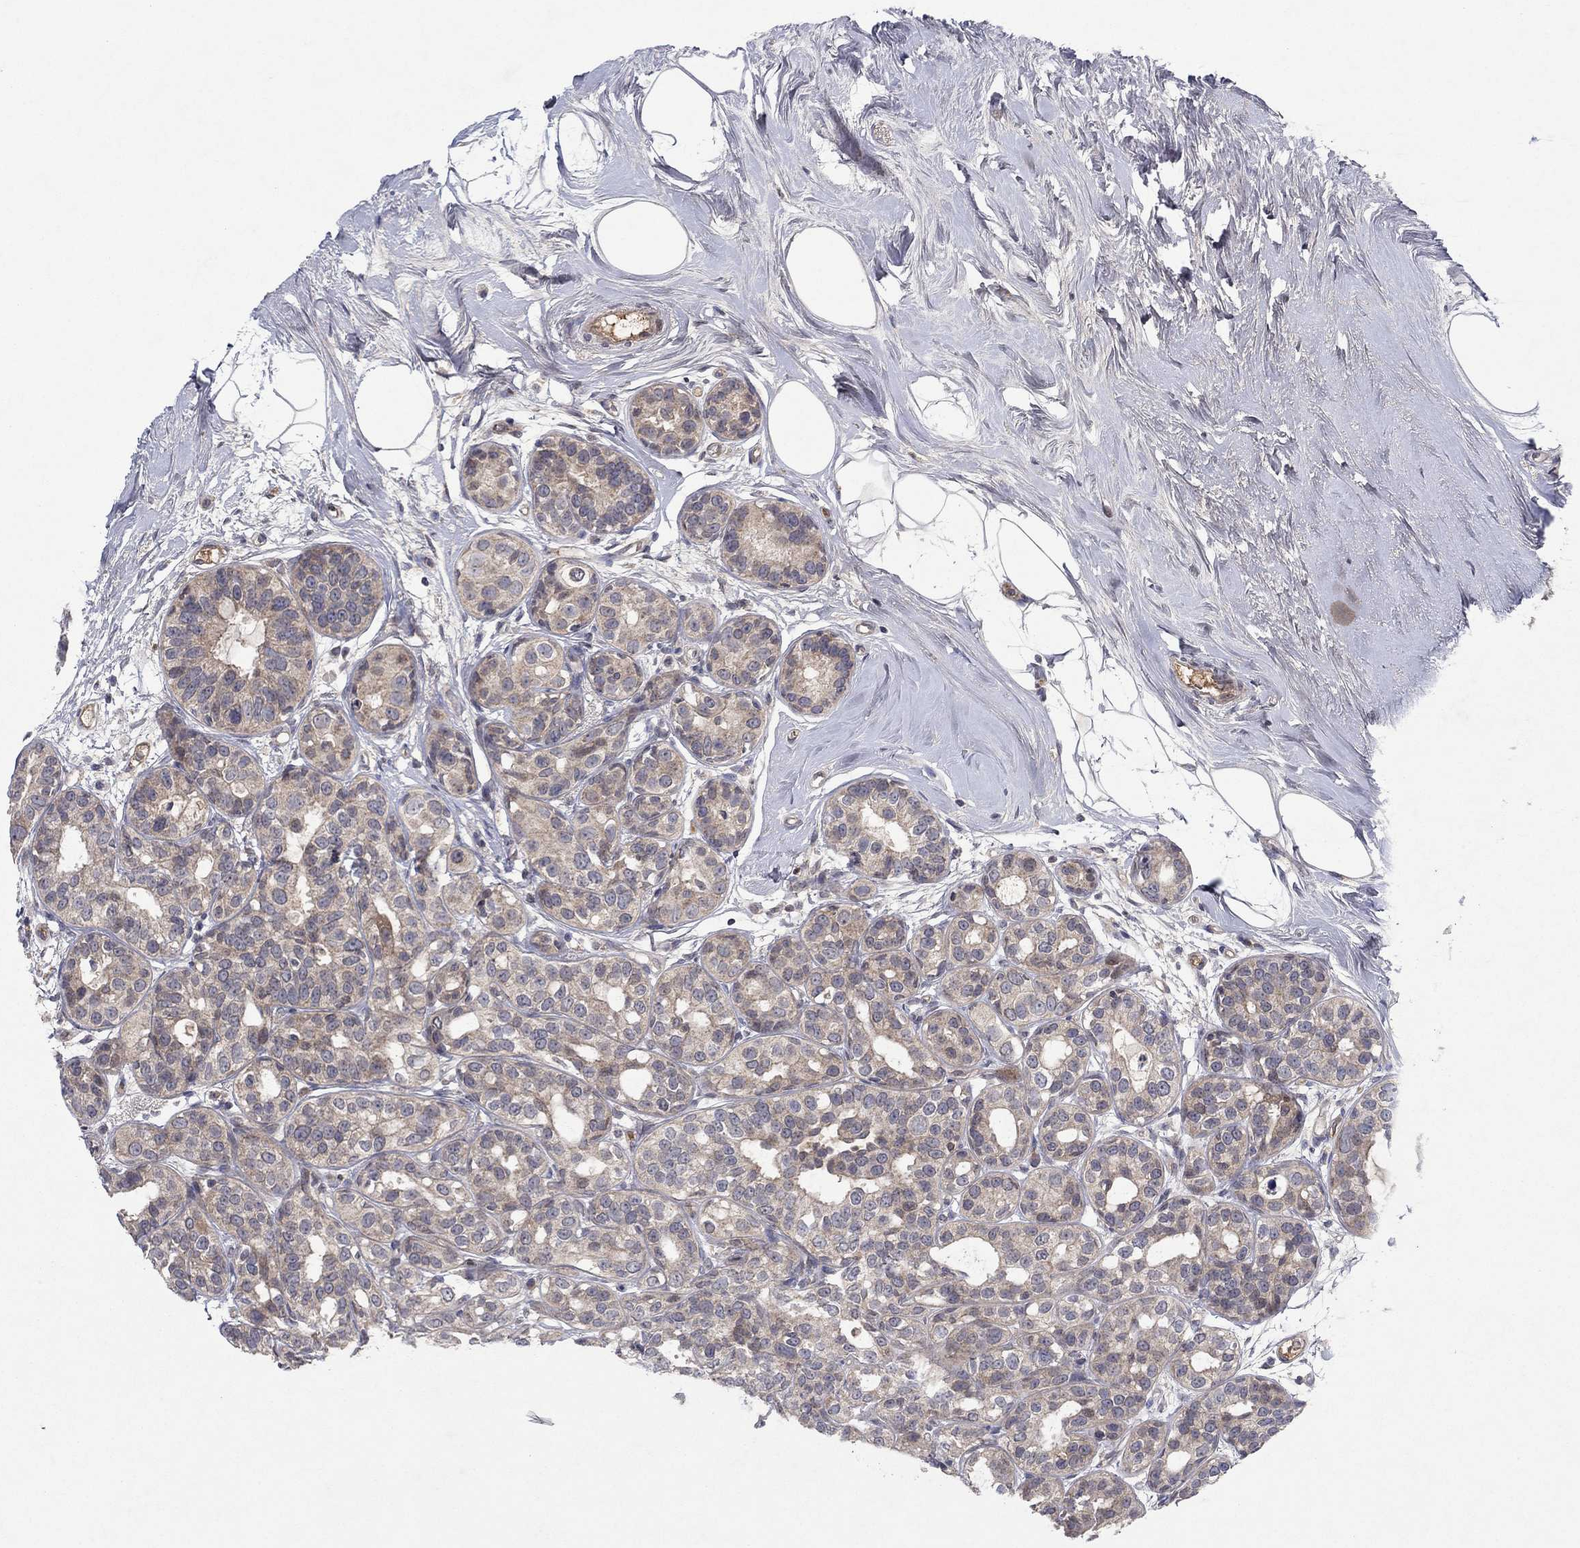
{"staining": {"intensity": "weak", "quantity": ">75%", "location": "cytoplasmic/membranous"}, "tissue": "breast cancer", "cell_type": "Tumor cells", "image_type": "cancer", "snomed": [{"axis": "morphology", "description": "Duct carcinoma"}, {"axis": "topography", "description": "Breast"}], "caption": "Breast cancer (infiltrating ductal carcinoma) tissue reveals weak cytoplasmic/membranous positivity in about >75% of tumor cells, visualized by immunohistochemistry.", "gene": "IL4", "patient": {"sex": "female", "age": 55}}